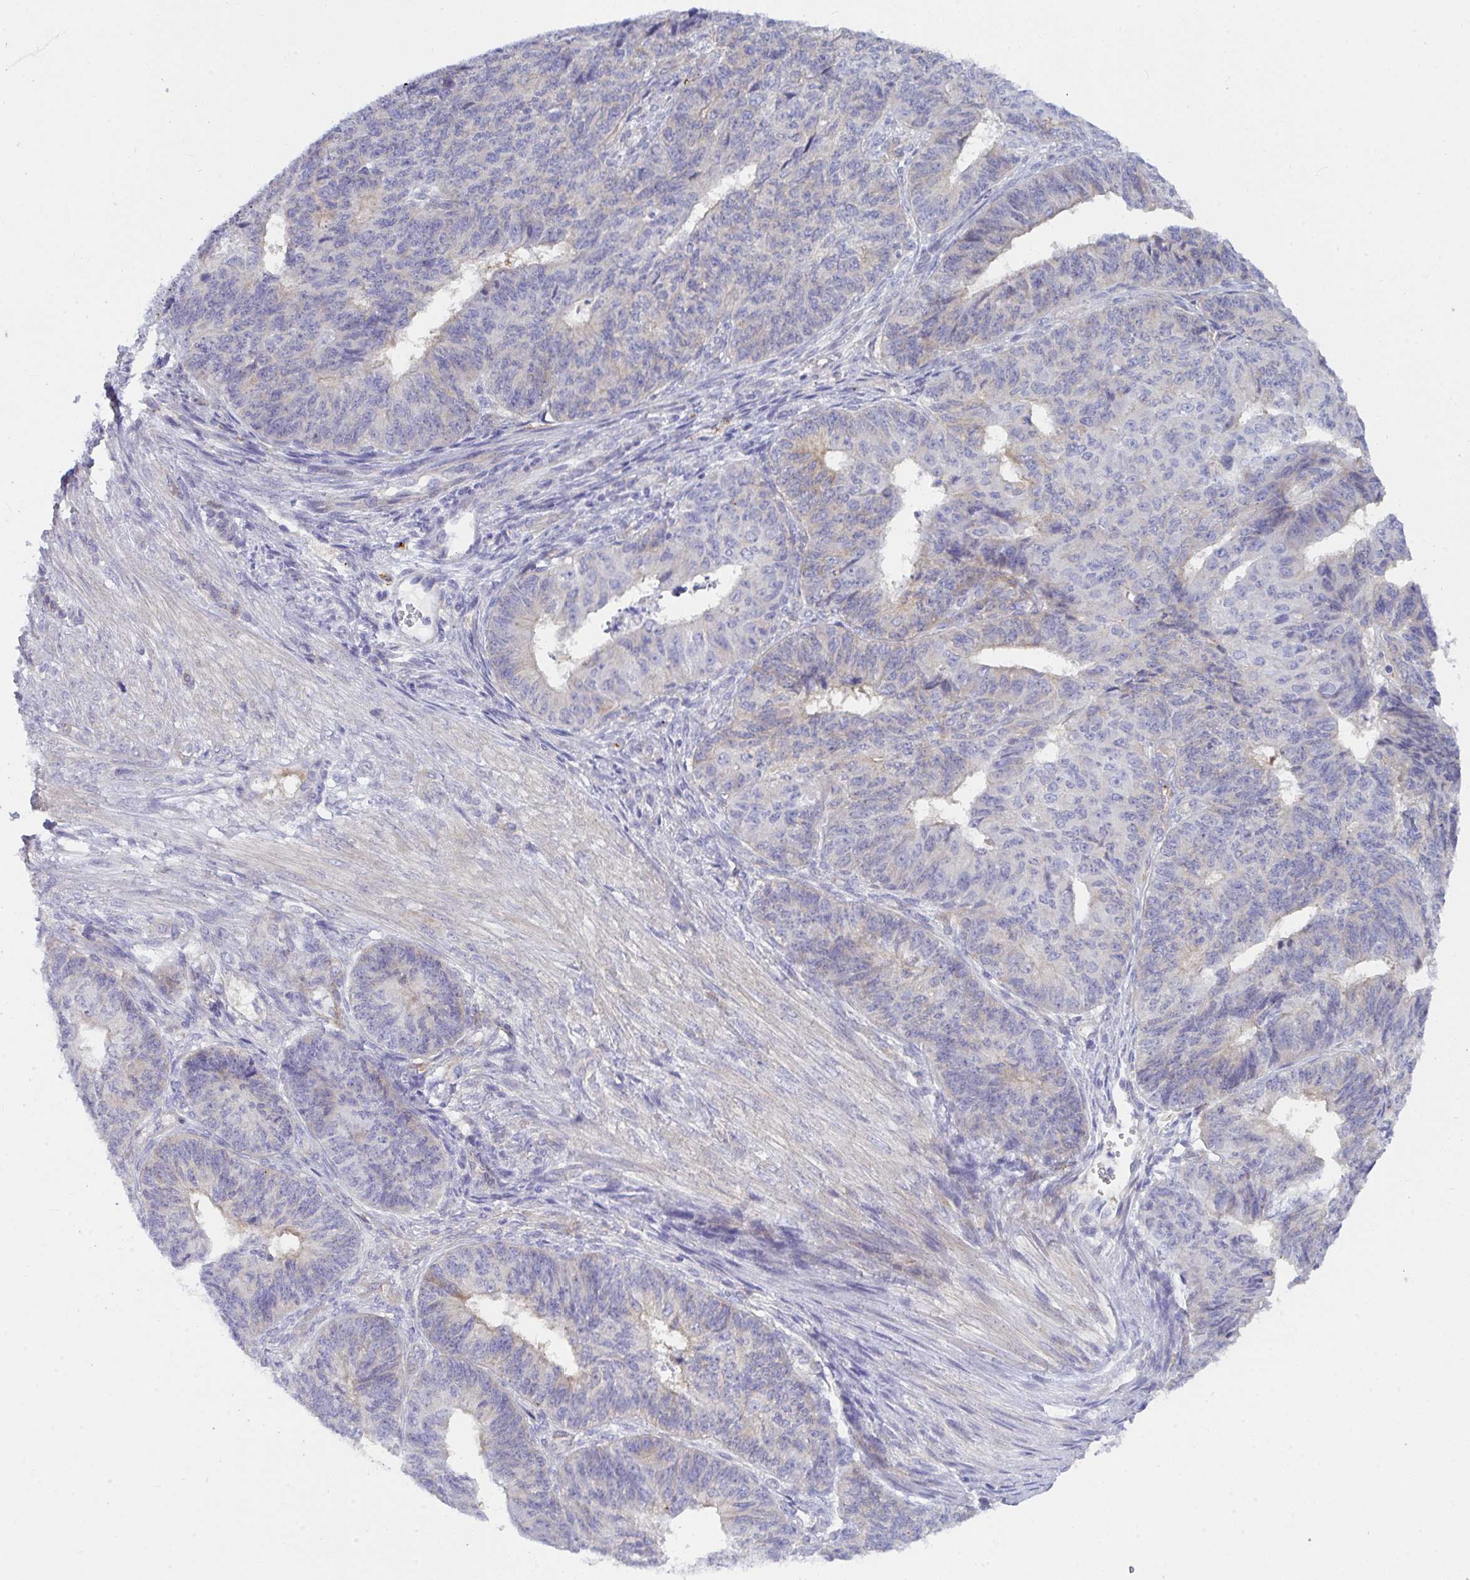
{"staining": {"intensity": "negative", "quantity": "none", "location": "none"}, "tissue": "endometrial cancer", "cell_type": "Tumor cells", "image_type": "cancer", "snomed": [{"axis": "morphology", "description": "Adenocarcinoma, NOS"}, {"axis": "topography", "description": "Endometrium"}], "caption": "This is an IHC image of human endometrial cancer. There is no staining in tumor cells.", "gene": "GAB1", "patient": {"sex": "female", "age": 32}}